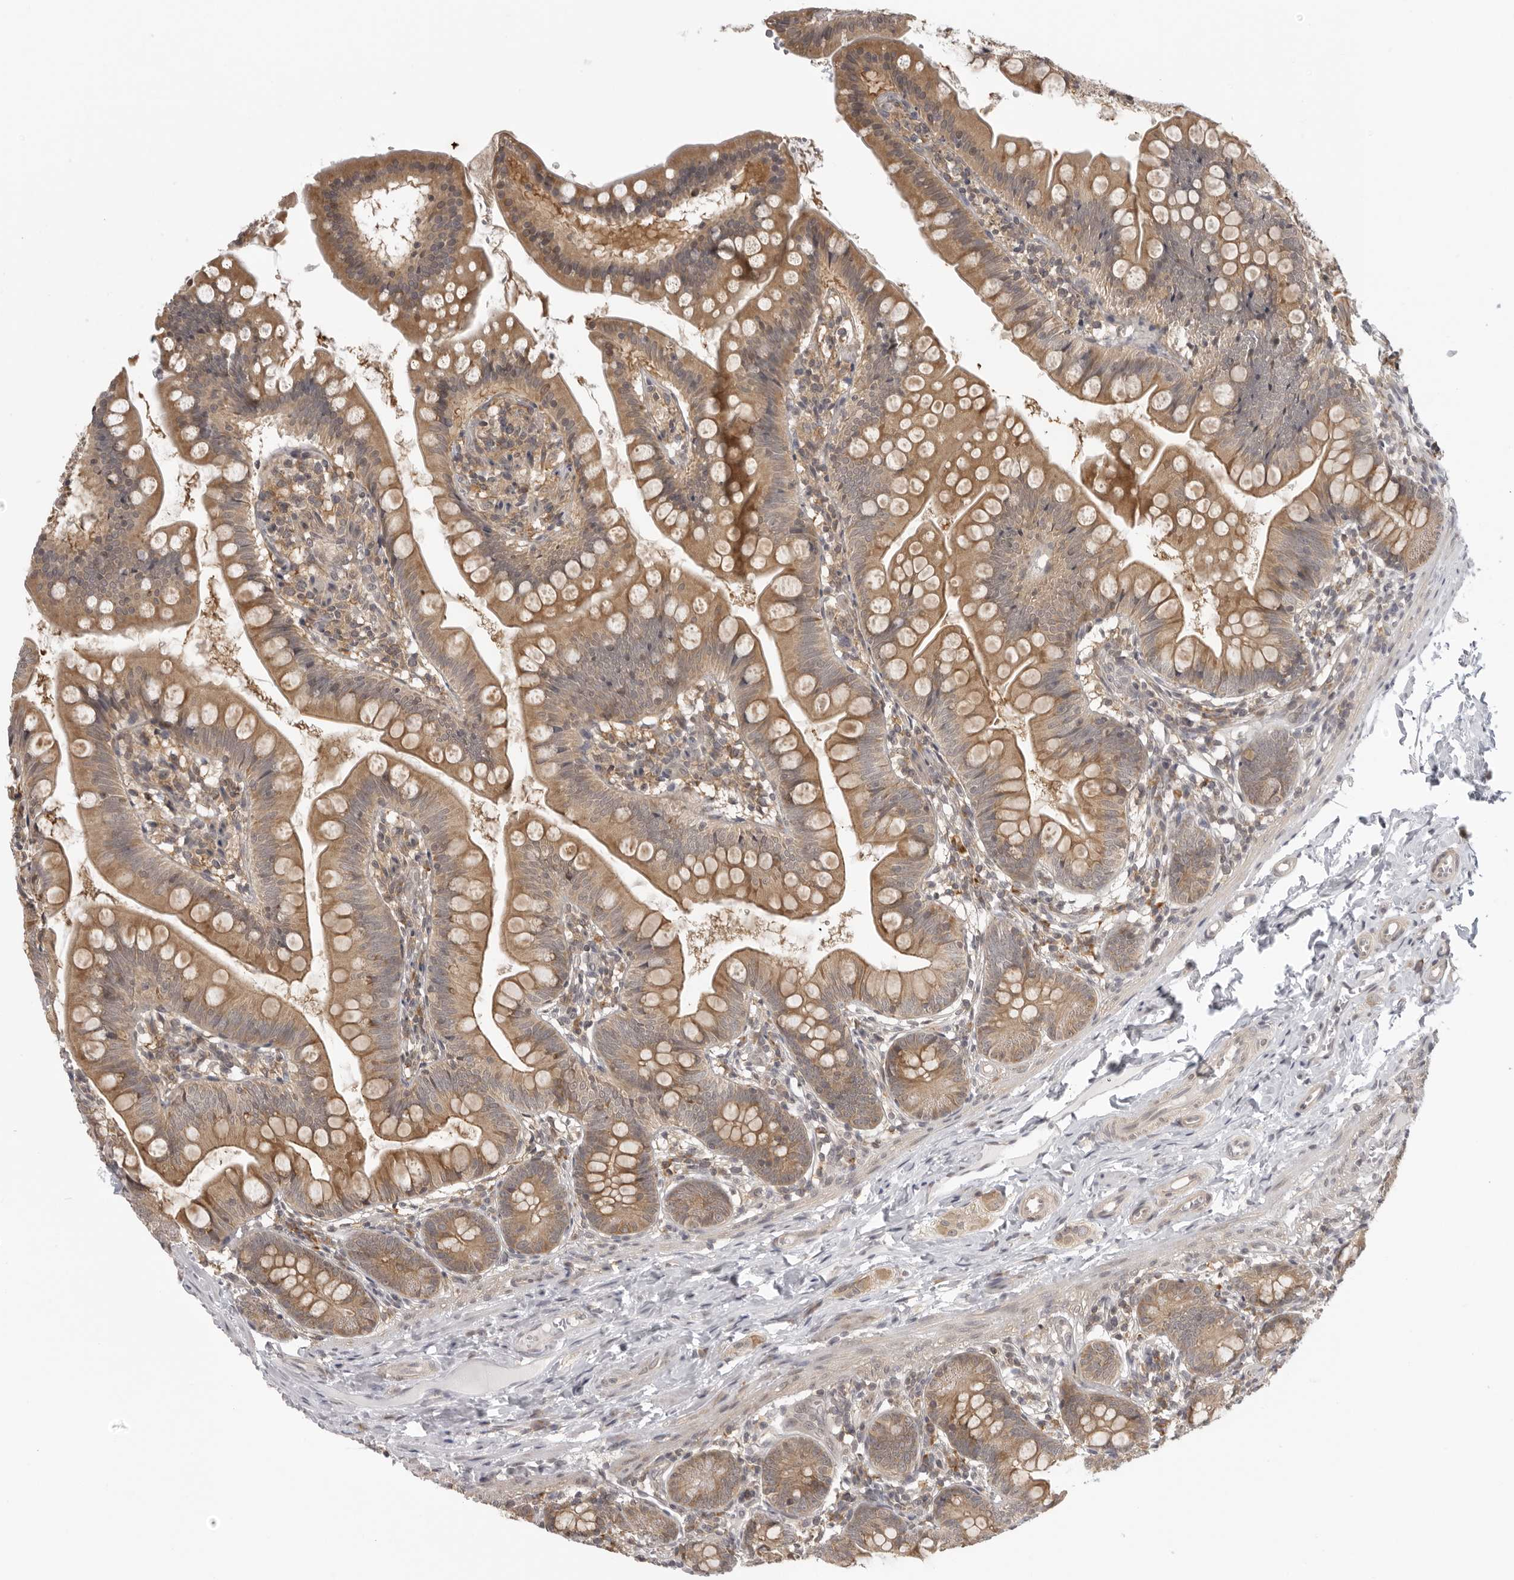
{"staining": {"intensity": "moderate", "quantity": ">75%", "location": "cytoplasmic/membranous"}, "tissue": "small intestine", "cell_type": "Glandular cells", "image_type": "normal", "snomed": [{"axis": "morphology", "description": "Normal tissue, NOS"}, {"axis": "topography", "description": "Small intestine"}], "caption": "Glandular cells reveal moderate cytoplasmic/membranous staining in about >75% of cells in unremarkable small intestine. The staining is performed using DAB (3,3'-diaminobenzidine) brown chromogen to label protein expression. The nuclei are counter-stained blue using hematoxylin.", "gene": "PRRC2A", "patient": {"sex": "male", "age": 7}}